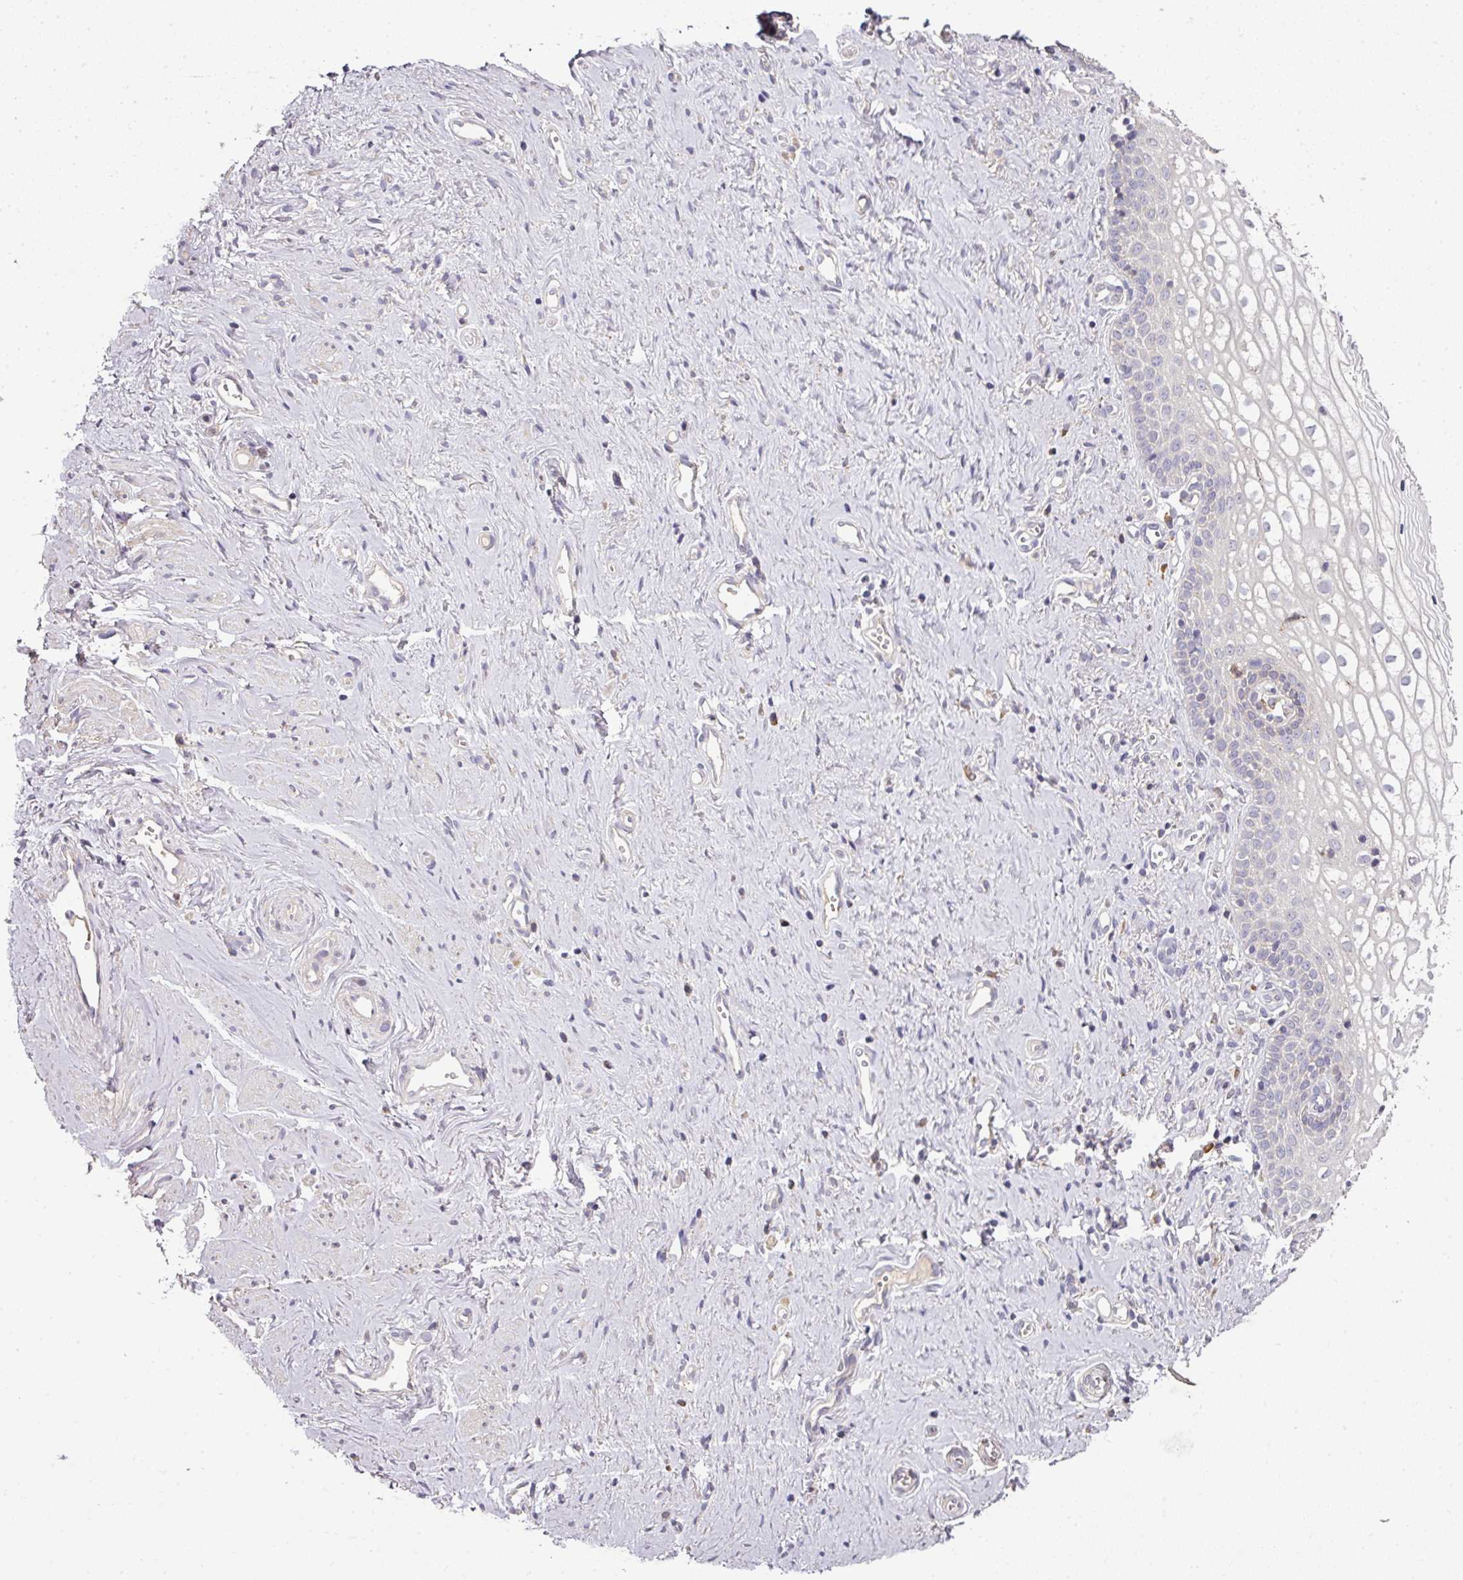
{"staining": {"intensity": "negative", "quantity": "none", "location": "none"}, "tissue": "vagina", "cell_type": "Squamous epithelial cells", "image_type": "normal", "snomed": [{"axis": "morphology", "description": "Normal tissue, NOS"}, {"axis": "topography", "description": "Vagina"}], "caption": "This is an IHC micrograph of unremarkable vagina. There is no expression in squamous epithelial cells.", "gene": "SPCS3", "patient": {"sex": "female", "age": 59}}